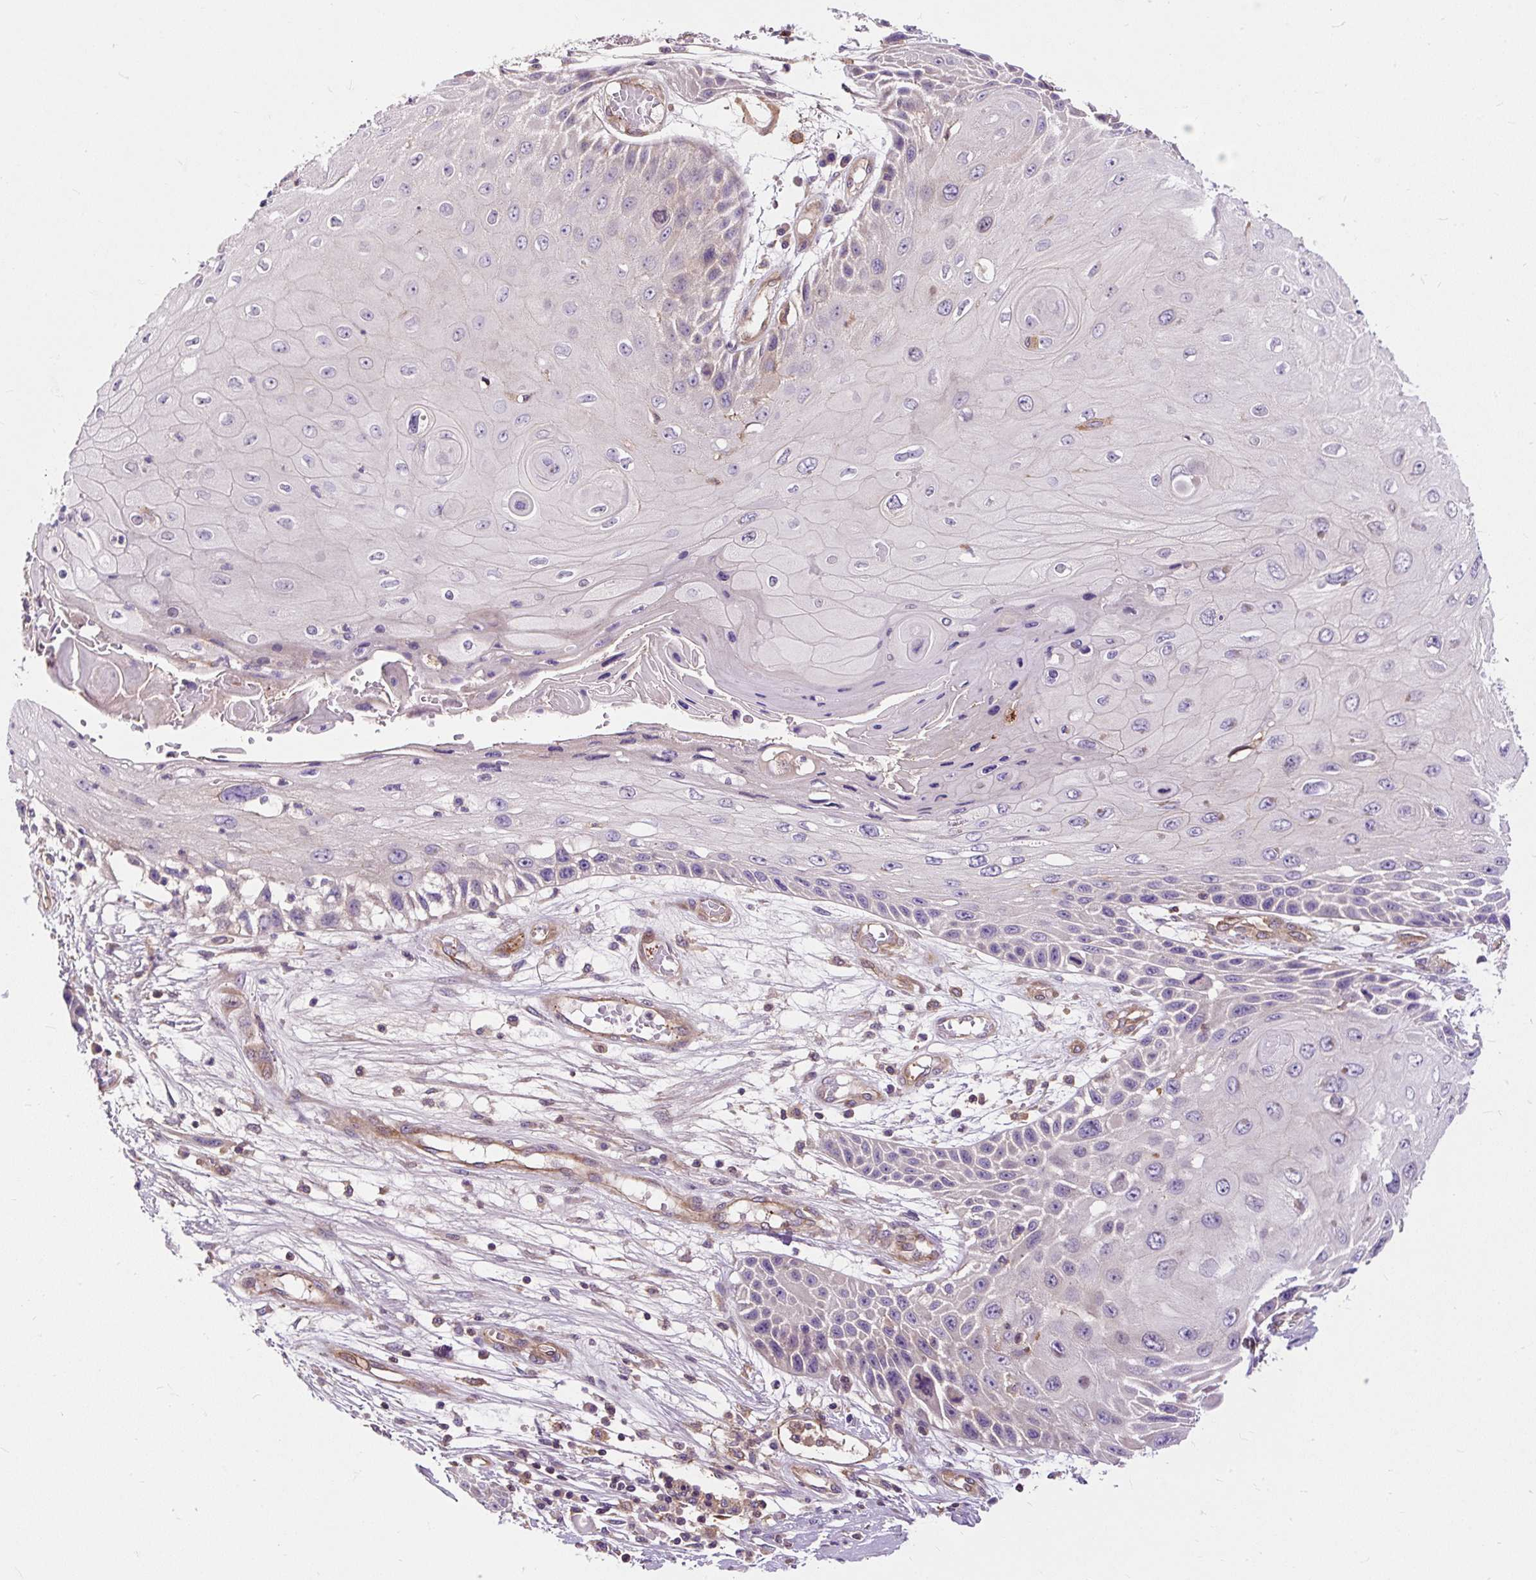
{"staining": {"intensity": "negative", "quantity": "none", "location": "none"}, "tissue": "skin cancer", "cell_type": "Tumor cells", "image_type": "cancer", "snomed": [{"axis": "morphology", "description": "Squamous cell carcinoma, NOS"}, {"axis": "topography", "description": "Skin"}, {"axis": "topography", "description": "Vulva"}], "caption": "An image of skin squamous cell carcinoma stained for a protein reveals no brown staining in tumor cells.", "gene": "PCDHGB3", "patient": {"sex": "female", "age": 44}}